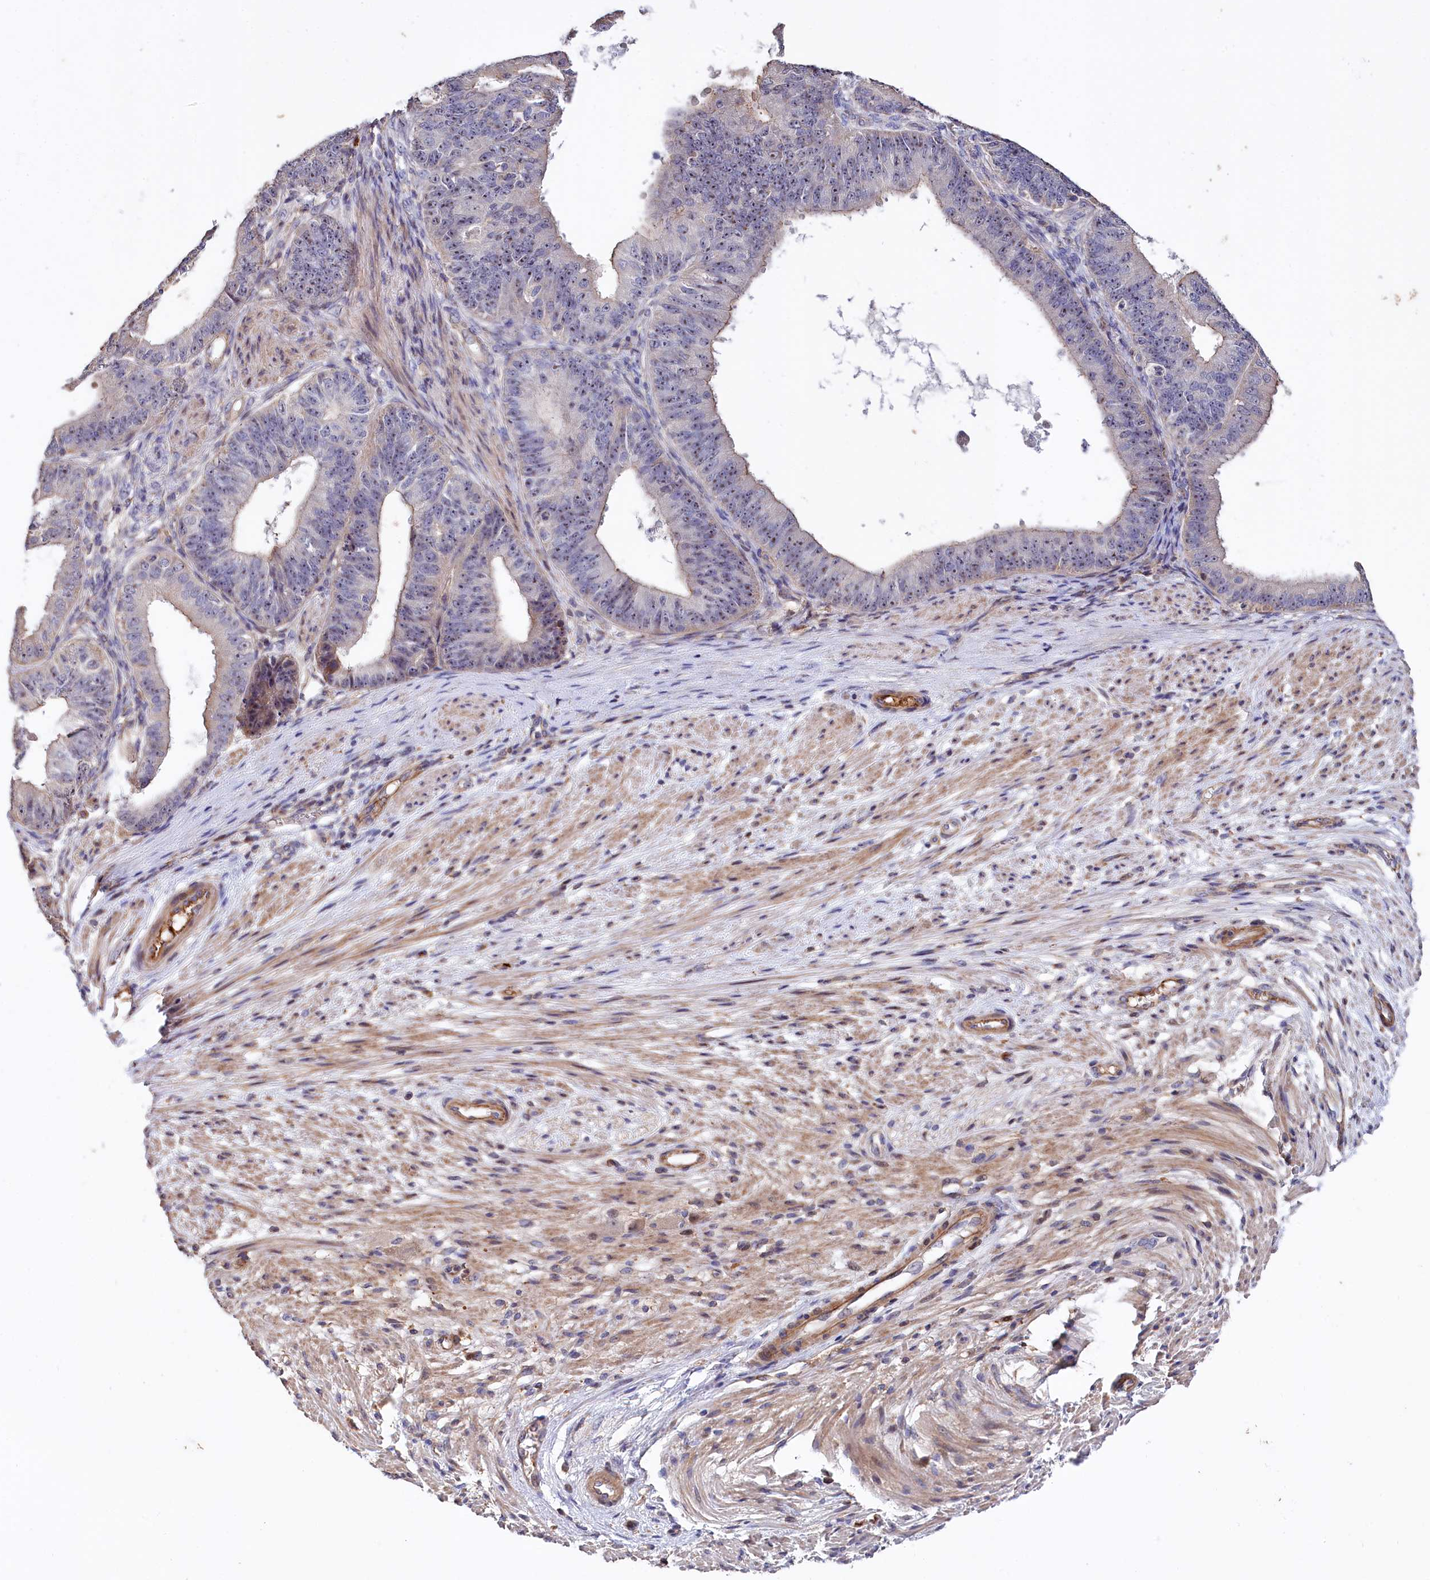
{"staining": {"intensity": "weak", "quantity": "25%-75%", "location": "cytoplasmic/membranous,nuclear"}, "tissue": "ovarian cancer", "cell_type": "Tumor cells", "image_type": "cancer", "snomed": [{"axis": "morphology", "description": "Carcinoma, endometroid"}, {"axis": "topography", "description": "Appendix"}, {"axis": "topography", "description": "Ovary"}], "caption": "Protein analysis of ovarian cancer tissue exhibits weak cytoplasmic/membranous and nuclear expression in approximately 25%-75% of tumor cells. Using DAB (brown) and hematoxylin (blue) stains, captured at high magnification using brightfield microscopy.", "gene": "RPUSD3", "patient": {"sex": "female", "age": 42}}